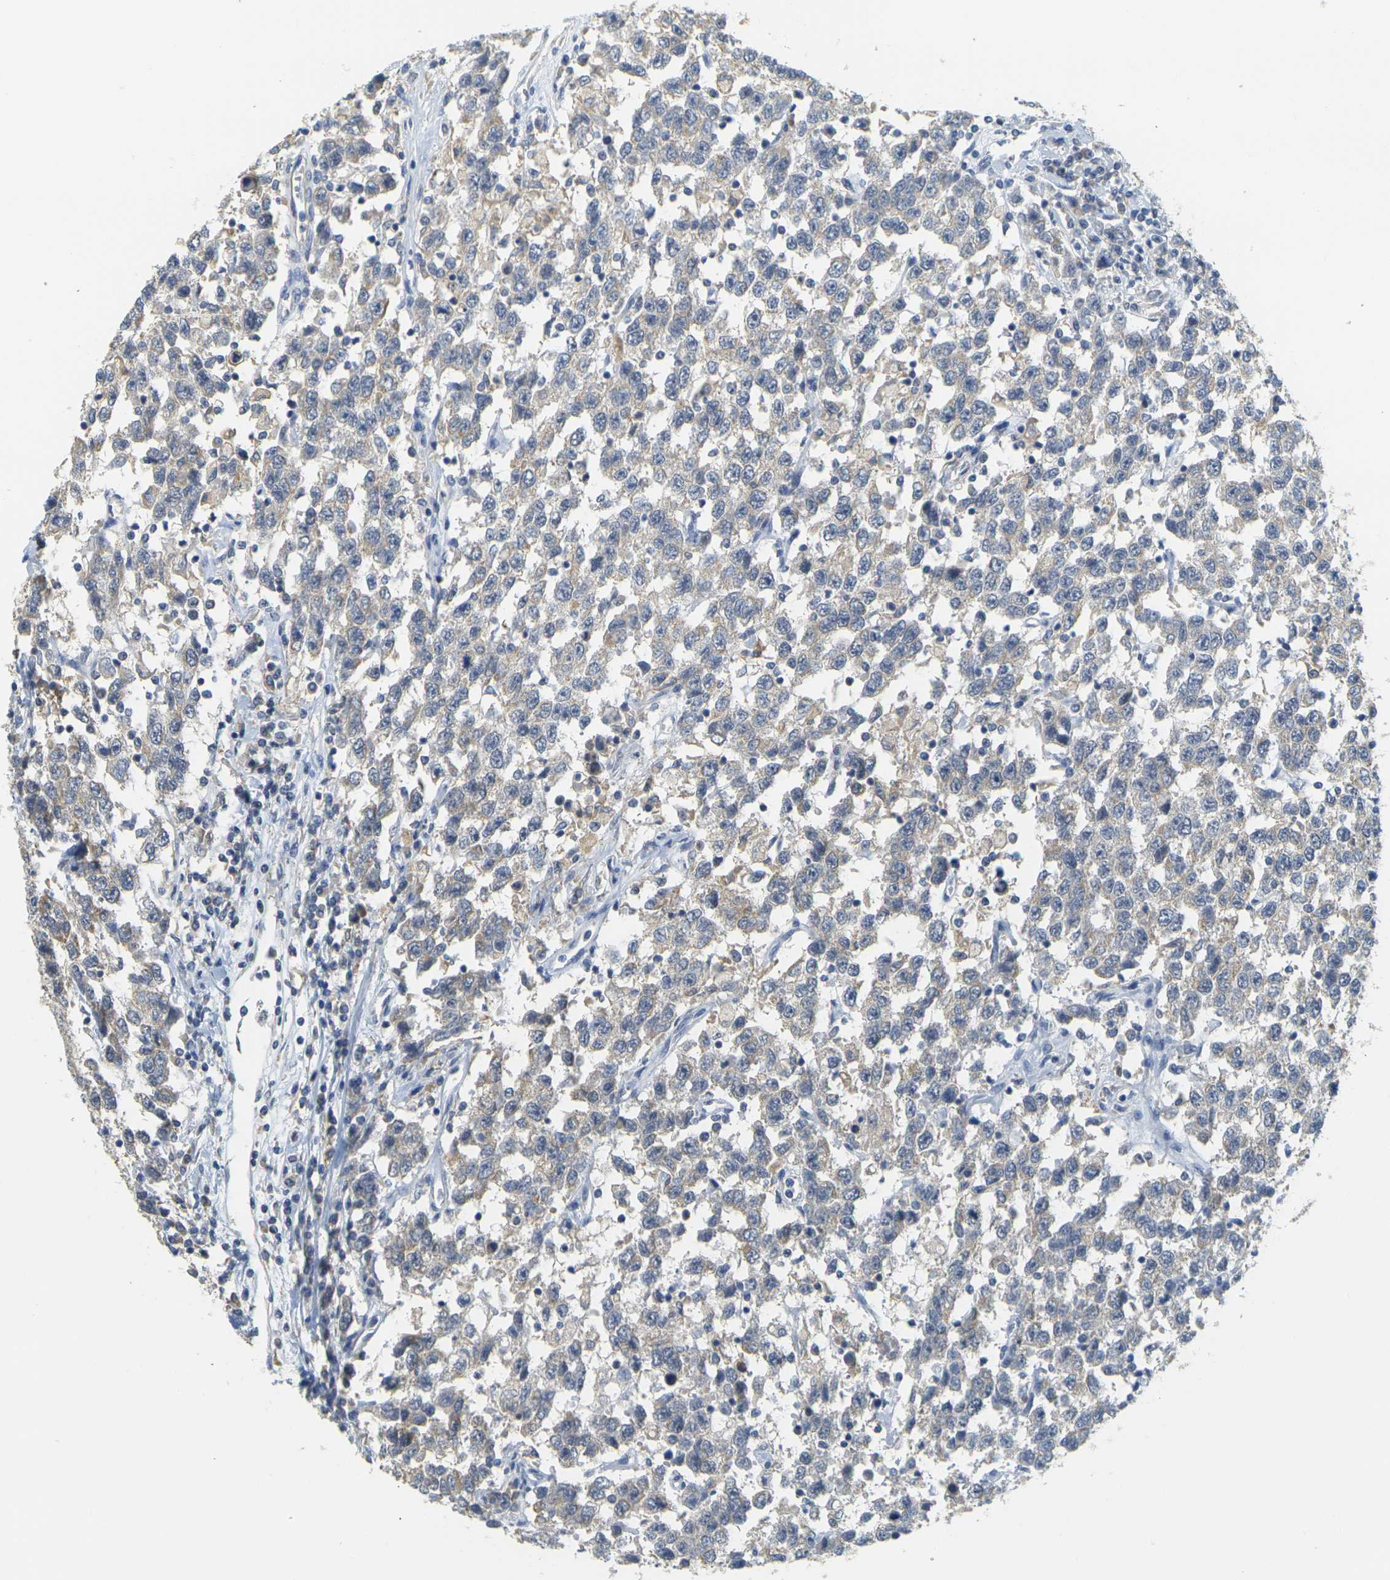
{"staining": {"intensity": "weak", "quantity": "<25%", "location": "cytoplasmic/membranous"}, "tissue": "testis cancer", "cell_type": "Tumor cells", "image_type": "cancer", "snomed": [{"axis": "morphology", "description": "Seminoma, NOS"}, {"axis": "topography", "description": "Testis"}], "caption": "The photomicrograph shows no significant expression in tumor cells of seminoma (testis).", "gene": "GDAP1", "patient": {"sex": "male", "age": 41}}